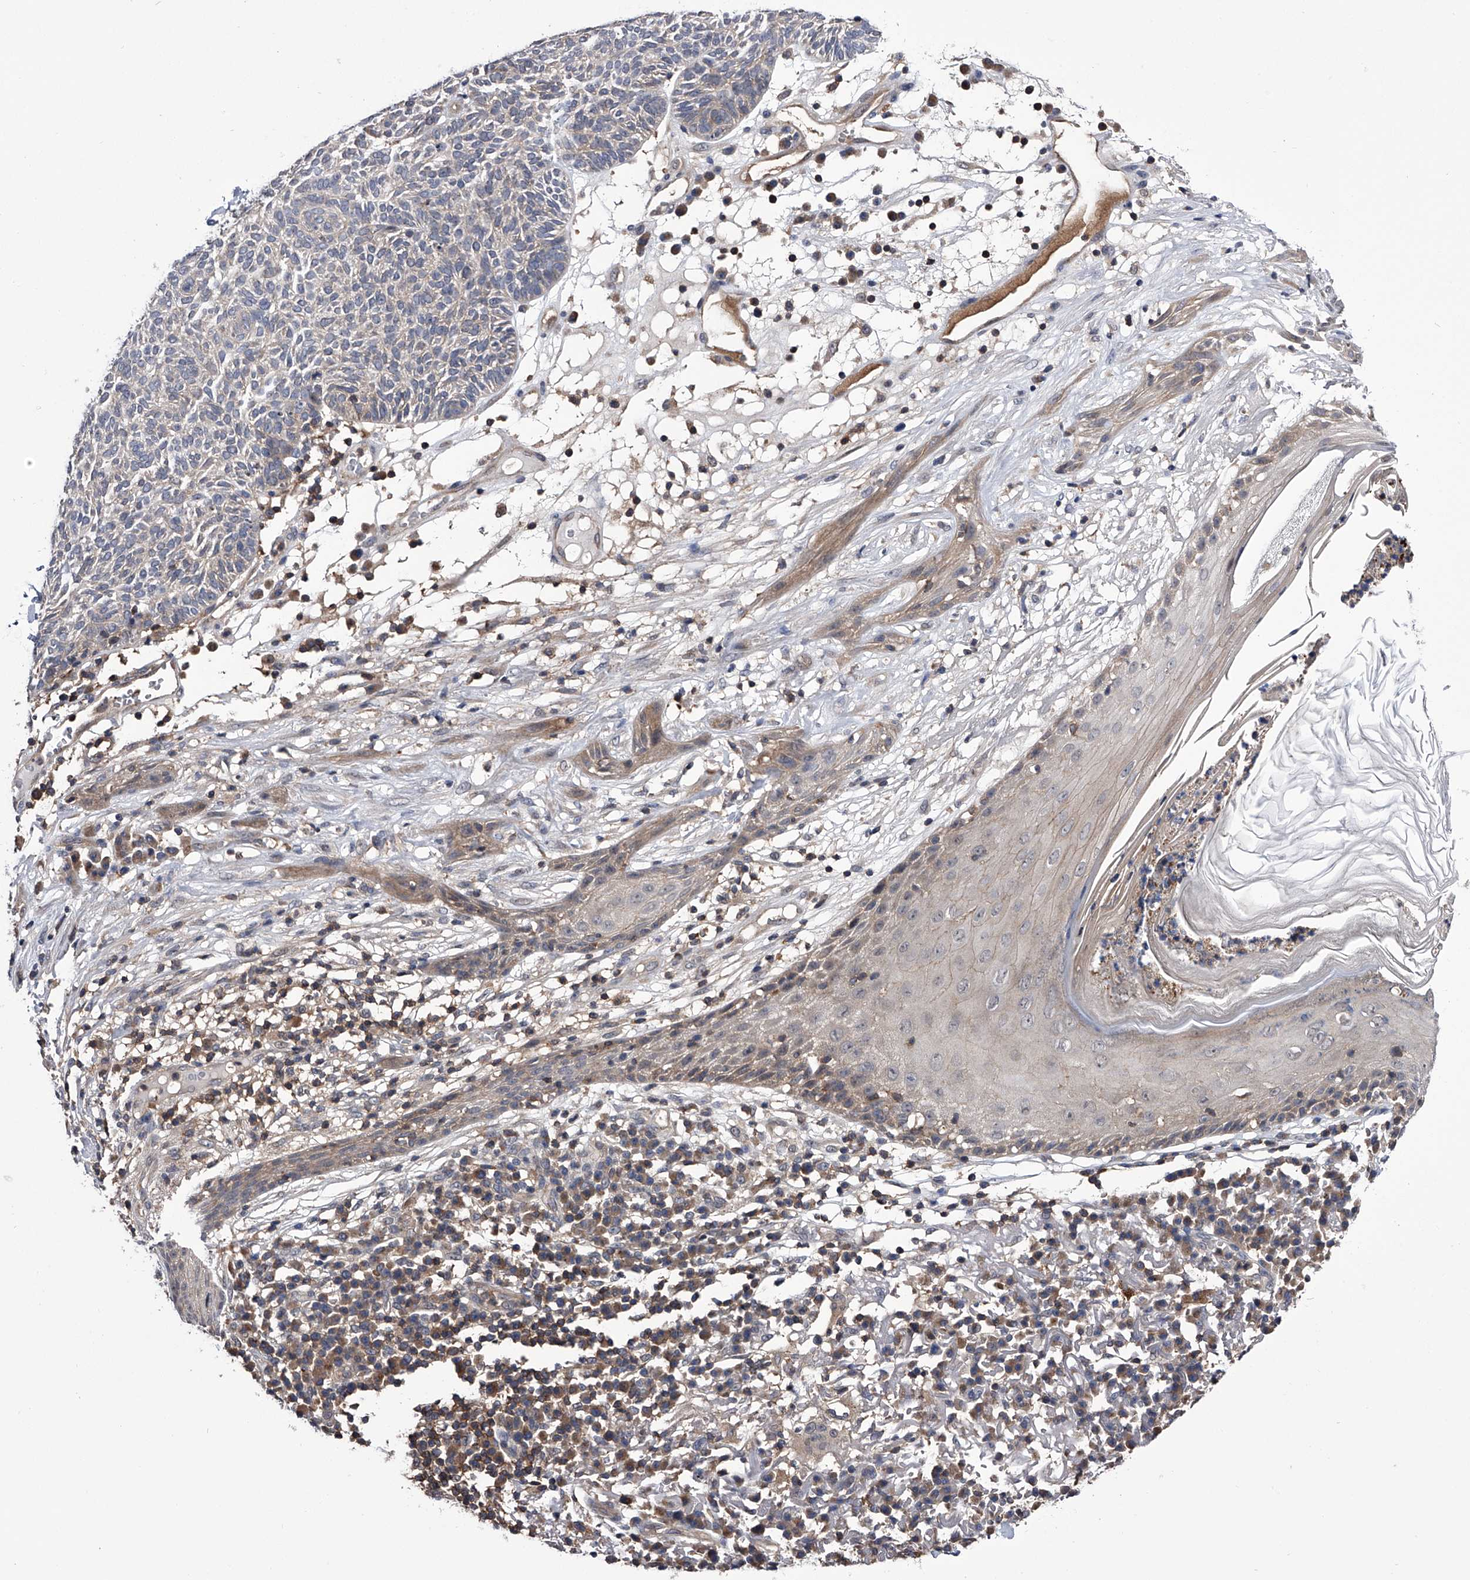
{"staining": {"intensity": "negative", "quantity": "none", "location": "none"}, "tissue": "skin cancer", "cell_type": "Tumor cells", "image_type": "cancer", "snomed": [{"axis": "morphology", "description": "Squamous cell carcinoma, NOS"}, {"axis": "topography", "description": "Skin"}], "caption": "There is no significant staining in tumor cells of squamous cell carcinoma (skin).", "gene": "PAN3", "patient": {"sex": "female", "age": 90}}